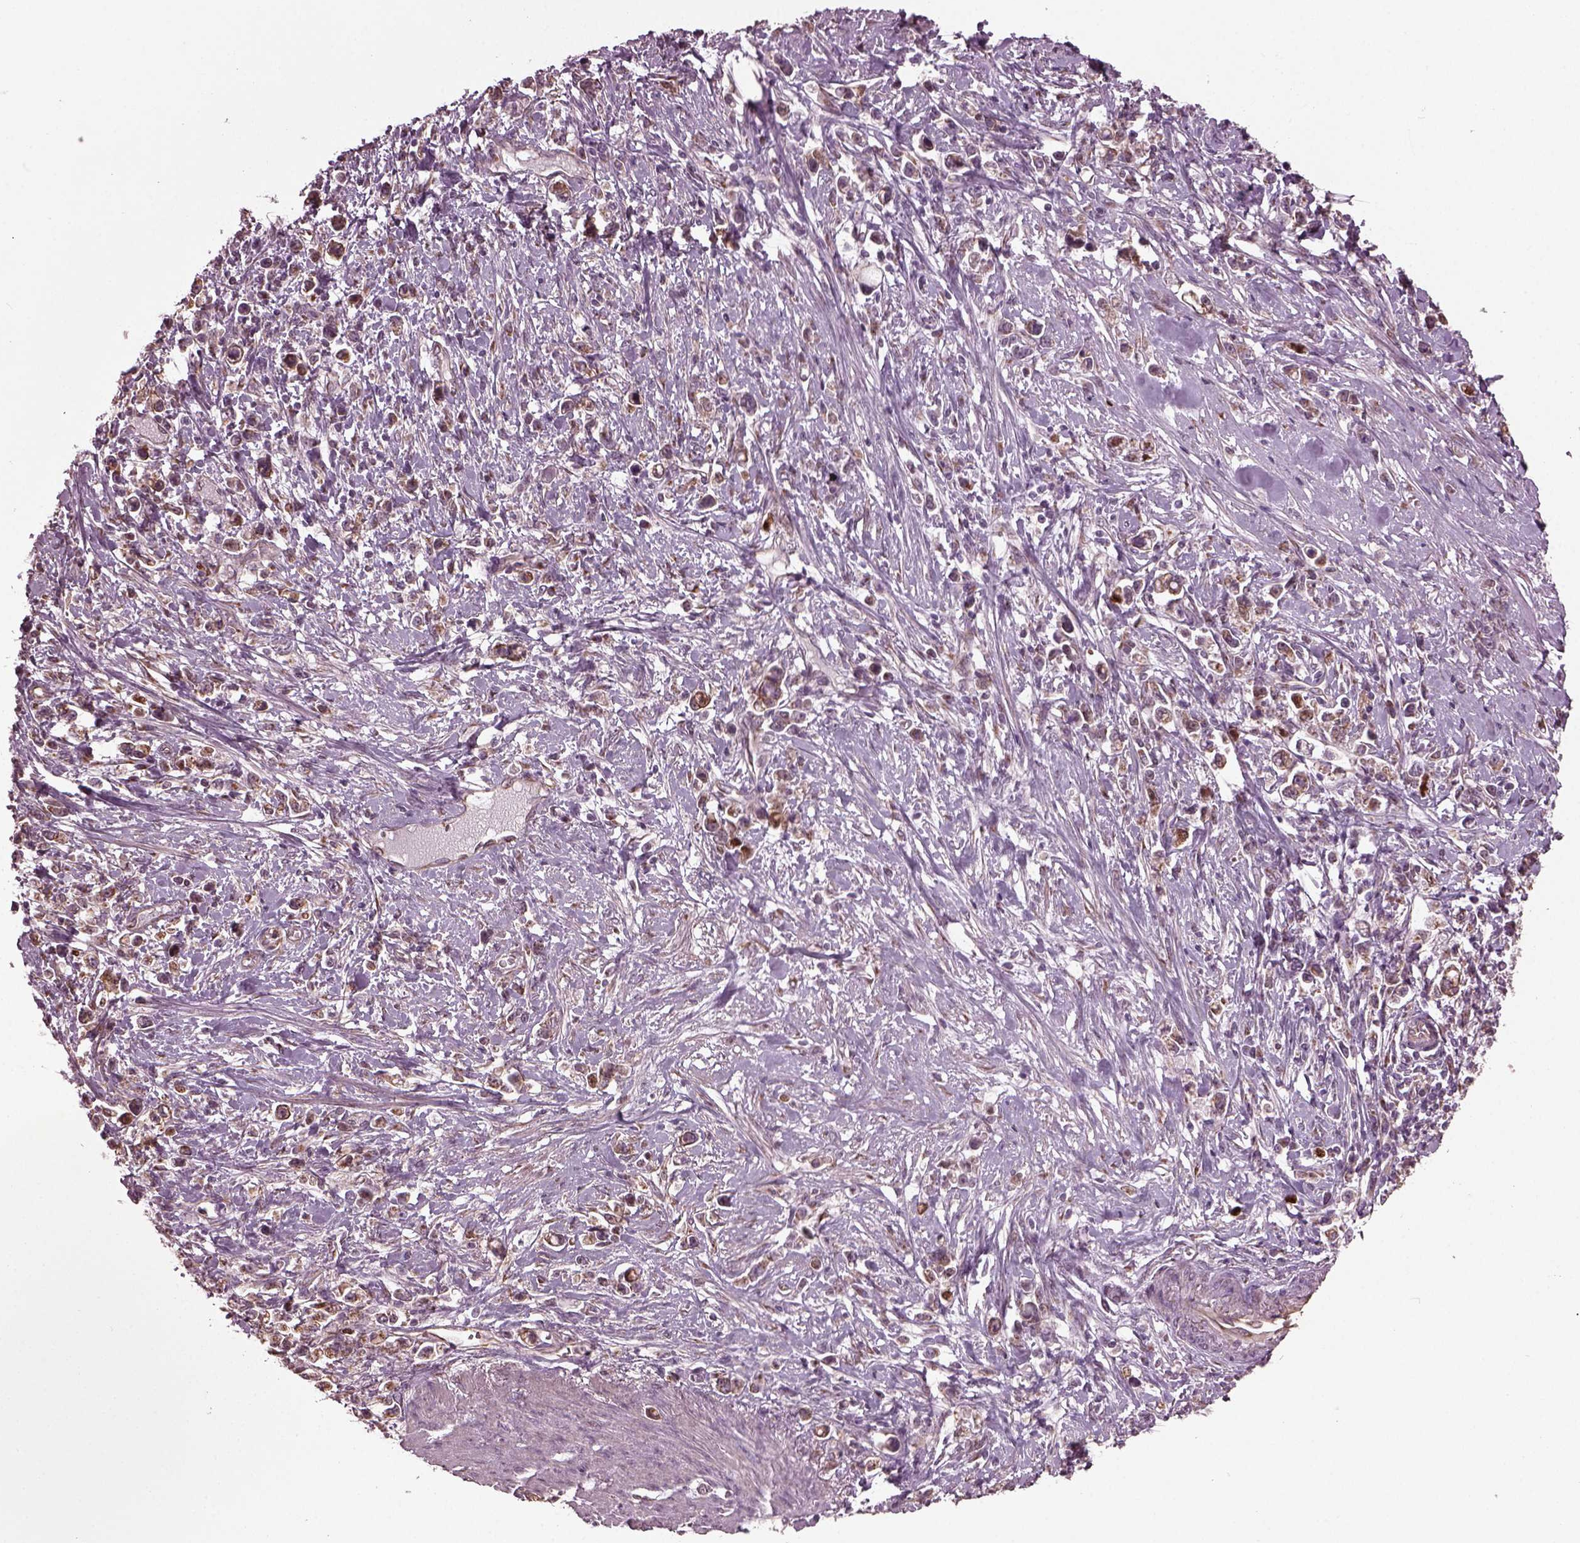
{"staining": {"intensity": "moderate", "quantity": "<25%", "location": "cytoplasmic/membranous"}, "tissue": "stomach cancer", "cell_type": "Tumor cells", "image_type": "cancer", "snomed": [{"axis": "morphology", "description": "Adenocarcinoma, NOS"}, {"axis": "topography", "description": "Stomach"}], "caption": "About <25% of tumor cells in human stomach adenocarcinoma demonstrate moderate cytoplasmic/membranous protein expression as visualized by brown immunohistochemical staining.", "gene": "RUFY3", "patient": {"sex": "male", "age": 63}}